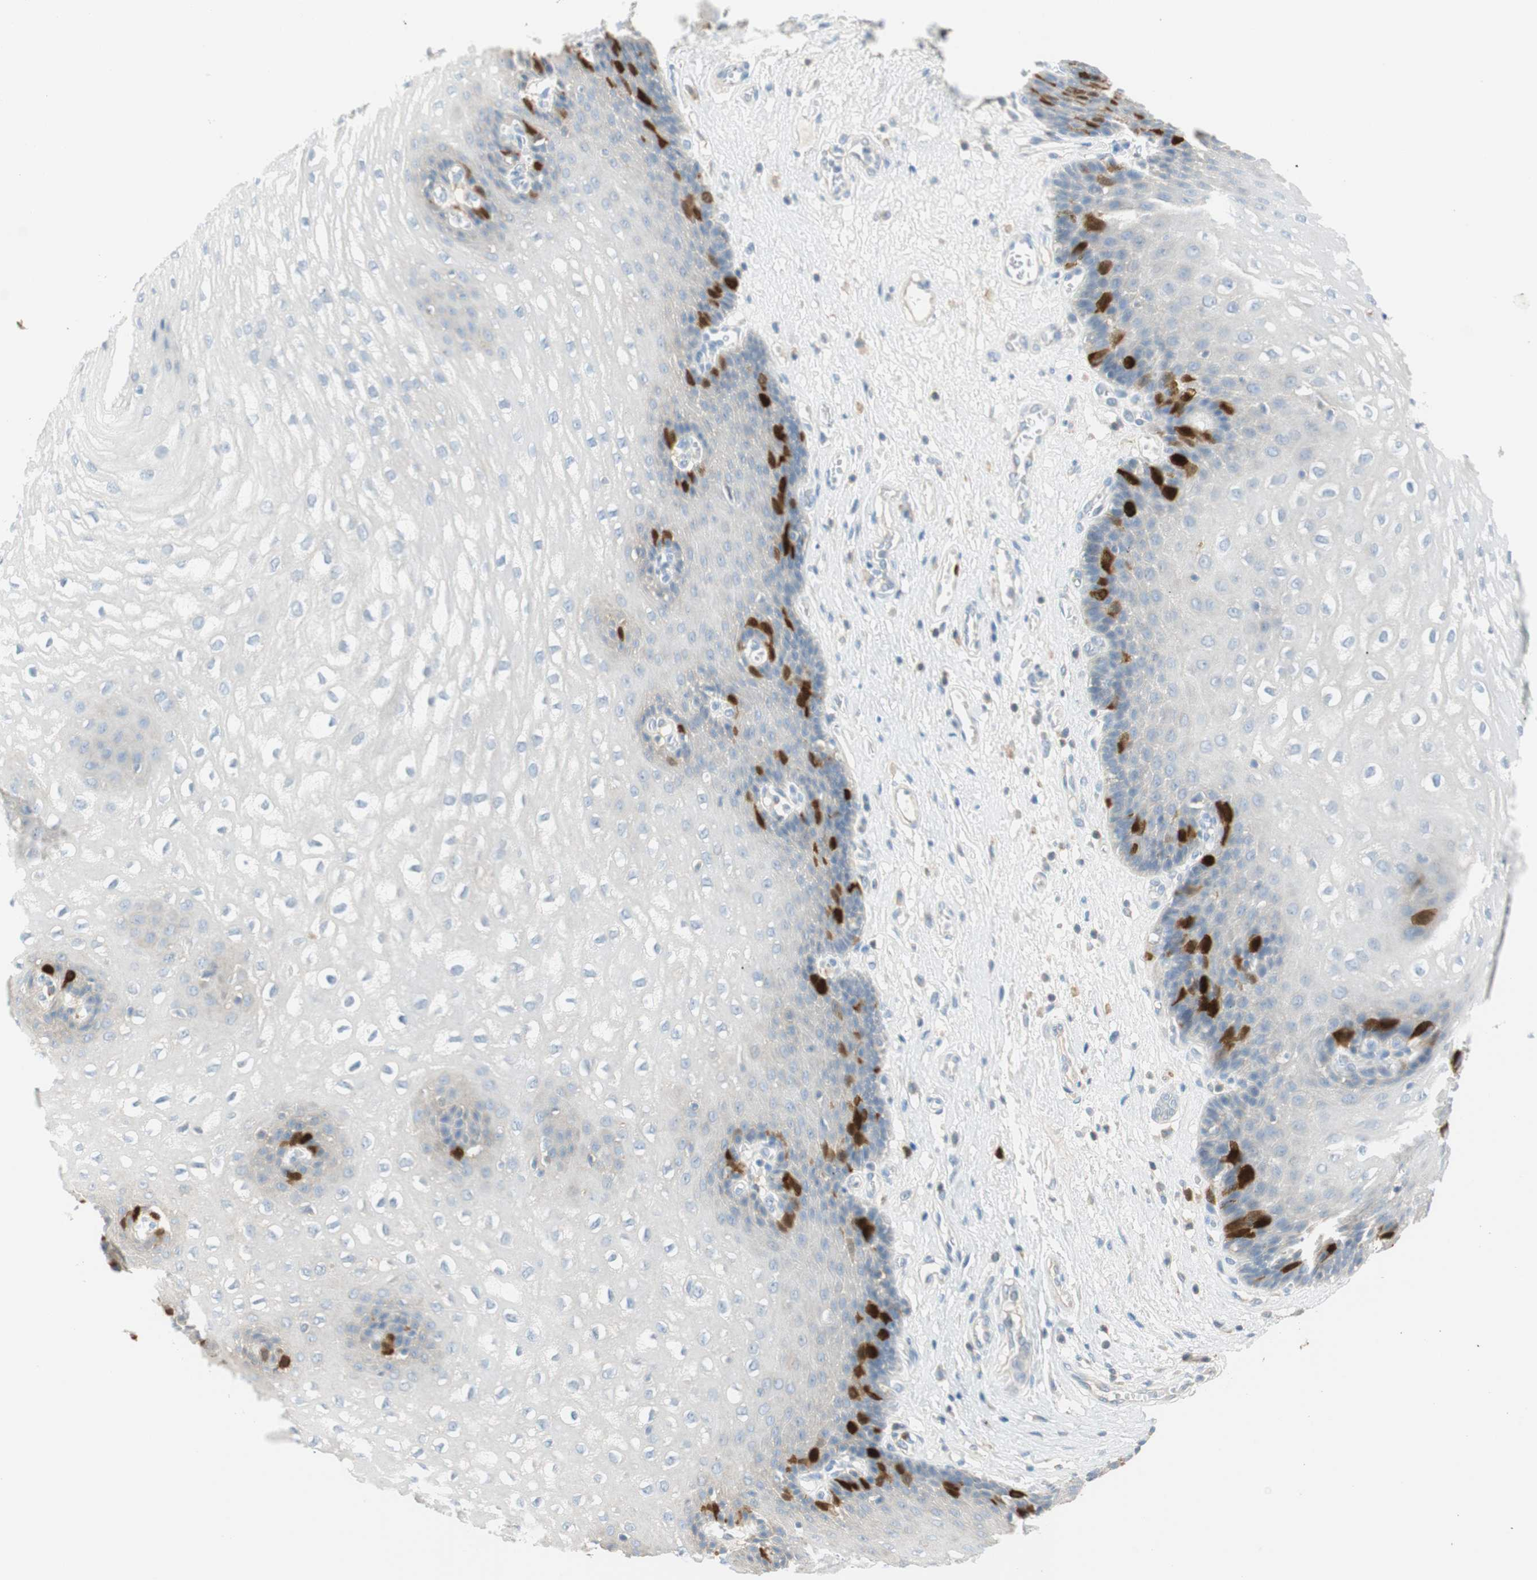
{"staining": {"intensity": "strong", "quantity": "<25%", "location": "cytoplasmic/membranous,nuclear"}, "tissue": "esophagus", "cell_type": "Squamous epithelial cells", "image_type": "normal", "snomed": [{"axis": "morphology", "description": "Normal tissue, NOS"}, {"axis": "topography", "description": "Esophagus"}], "caption": "Protein analysis of benign esophagus shows strong cytoplasmic/membranous,nuclear expression in about <25% of squamous epithelial cells.", "gene": "PTTG1", "patient": {"sex": "male", "age": 48}}